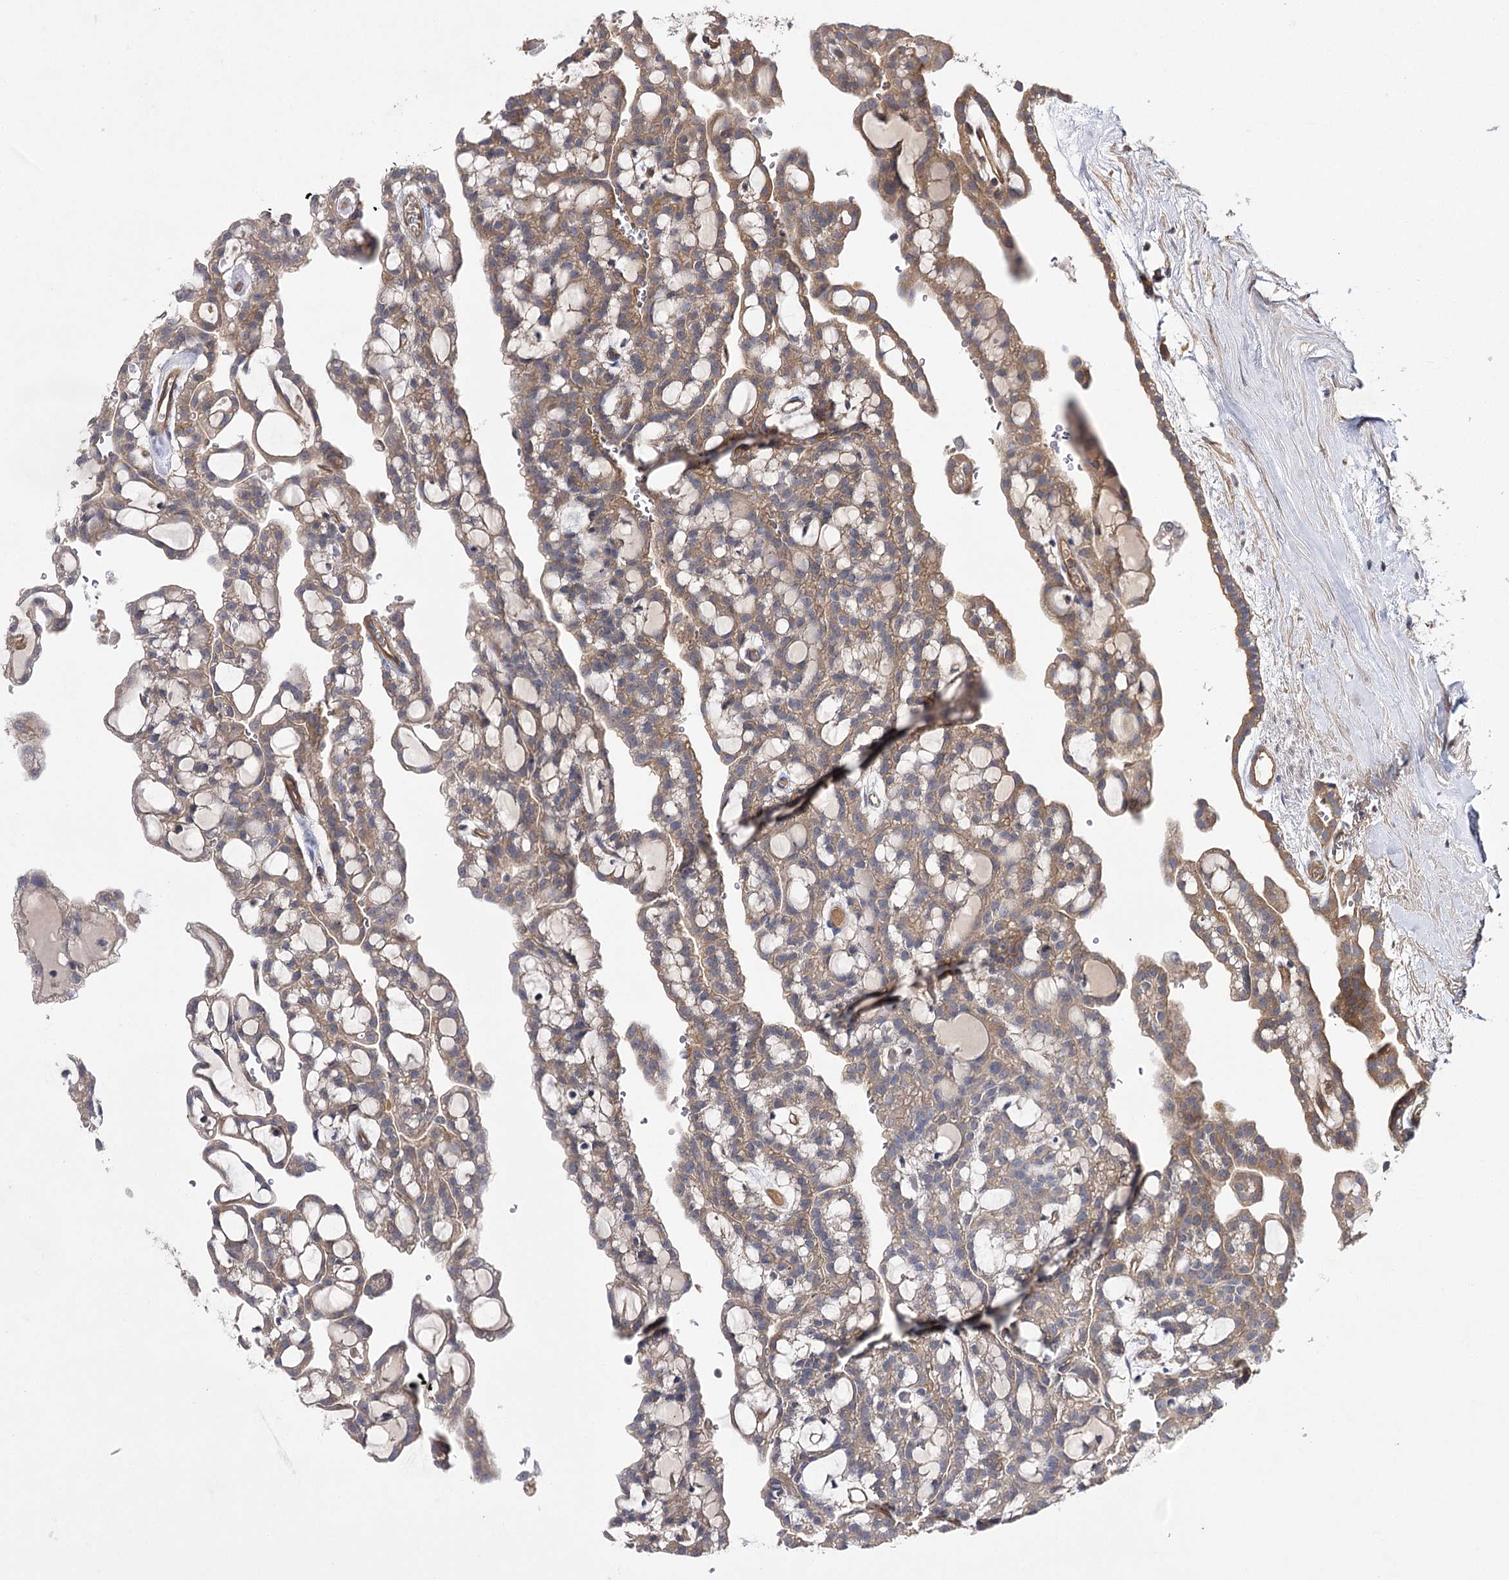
{"staining": {"intensity": "weak", "quantity": "25%-75%", "location": "cytoplasmic/membranous"}, "tissue": "renal cancer", "cell_type": "Tumor cells", "image_type": "cancer", "snomed": [{"axis": "morphology", "description": "Adenocarcinoma, NOS"}, {"axis": "topography", "description": "Kidney"}], "caption": "This is a photomicrograph of immunohistochemistry (IHC) staining of adenocarcinoma (renal), which shows weak expression in the cytoplasmic/membranous of tumor cells.", "gene": "BCR", "patient": {"sex": "male", "age": 63}}